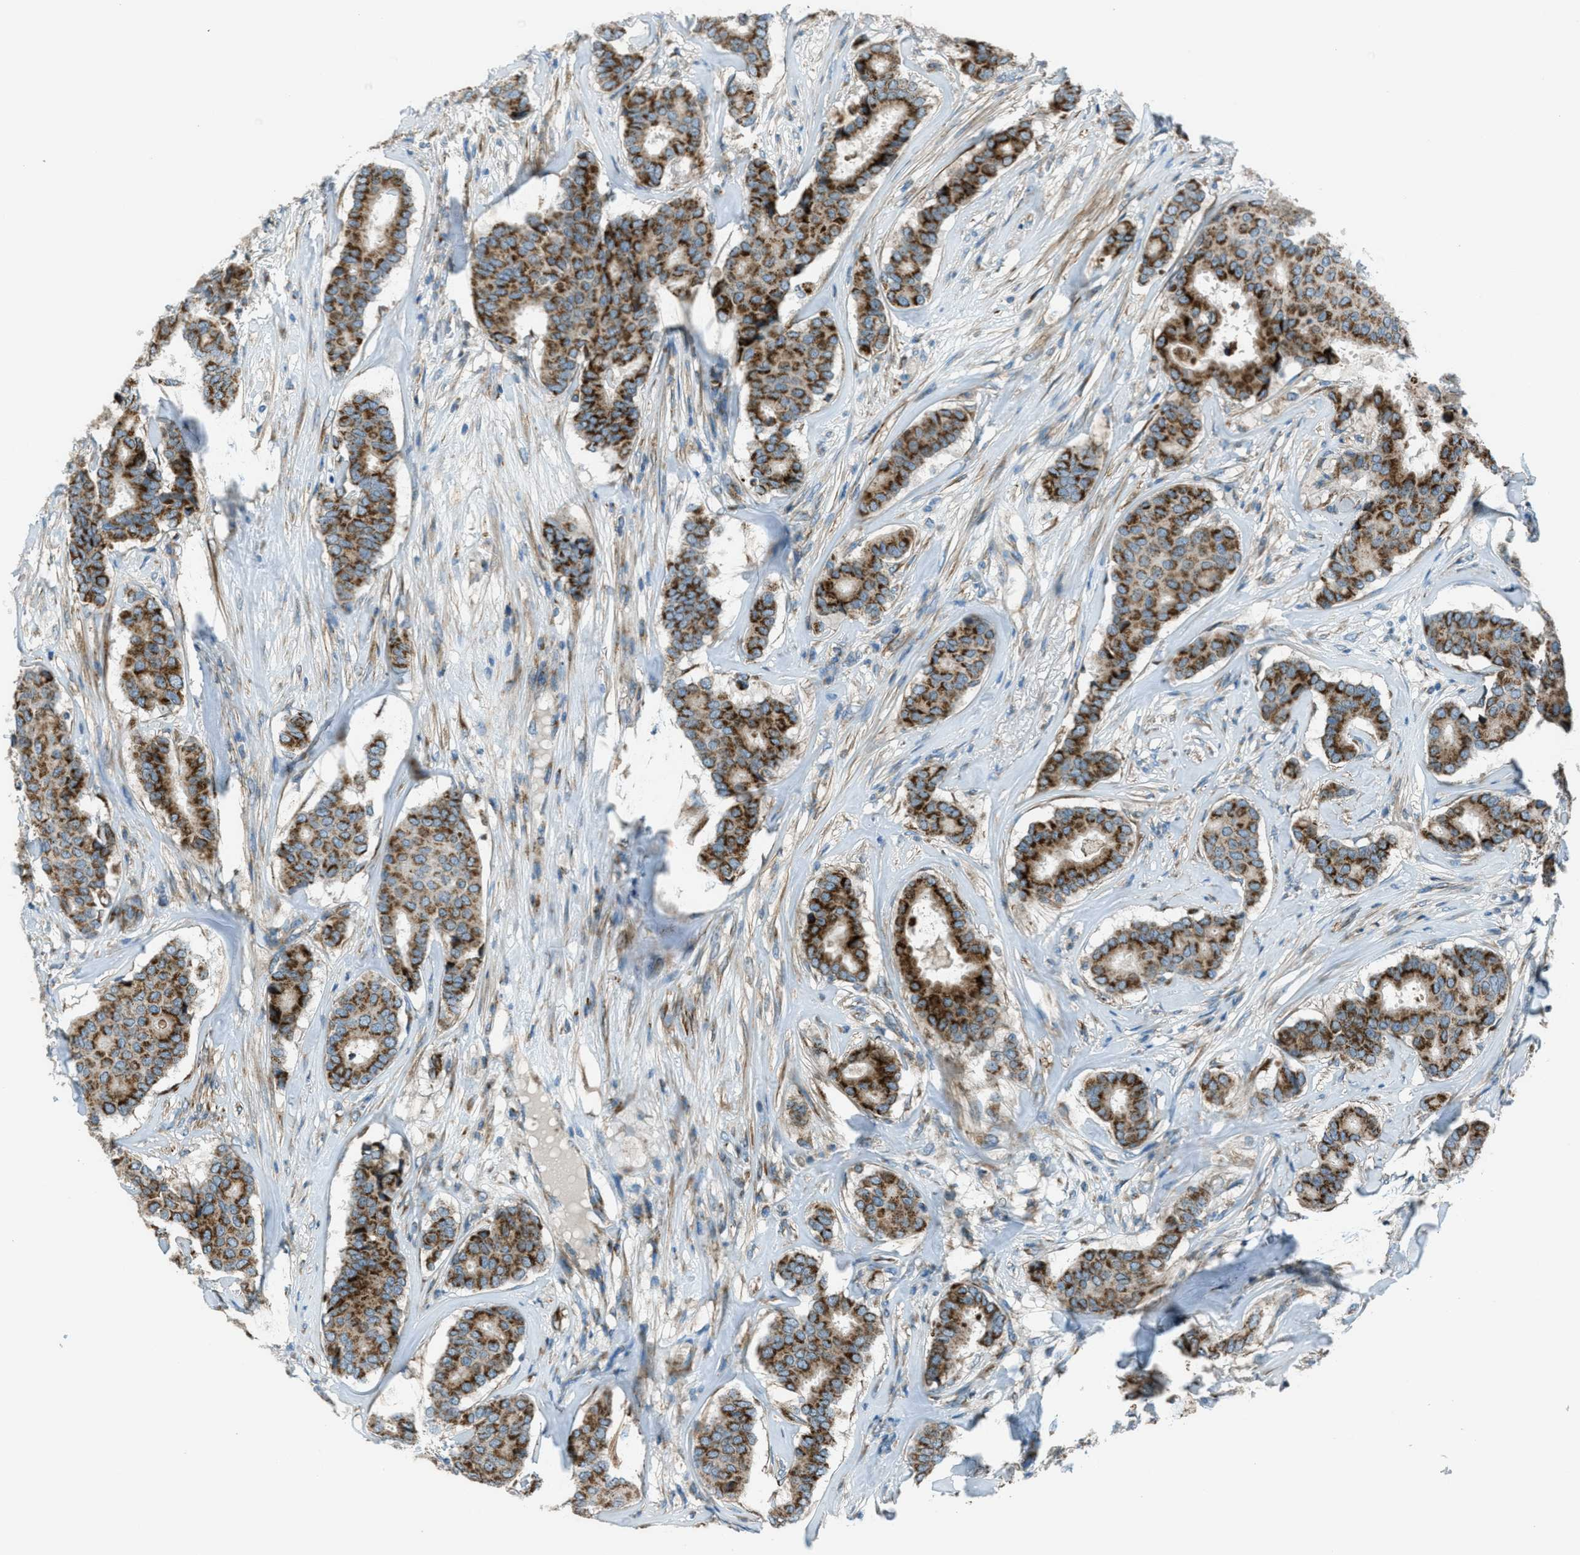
{"staining": {"intensity": "strong", "quantity": ">75%", "location": "cytoplasmic/membranous"}, "tissue": "breast cancer", "cell_type": "Tumor cells", "image_type": "cancer", "snomed": [{"axis": "morphology", "description": "Duct carcinoma"}, {"axis": "topography", "description": "Breast"}], "caption": "Immunohistochemistry micrograph of neoplastic tissue: breast cancer (intraductal carcinoma) stained using immunohistochemistry (IHC) displays high levels of strong protein expression localized specifically in the cytoplasmic/membranous of tumor cells, appearing as a cytoplasmic/membranous brown color.", "gene": "BCKDK", "patient": {"sex": "female", "age": 75}}